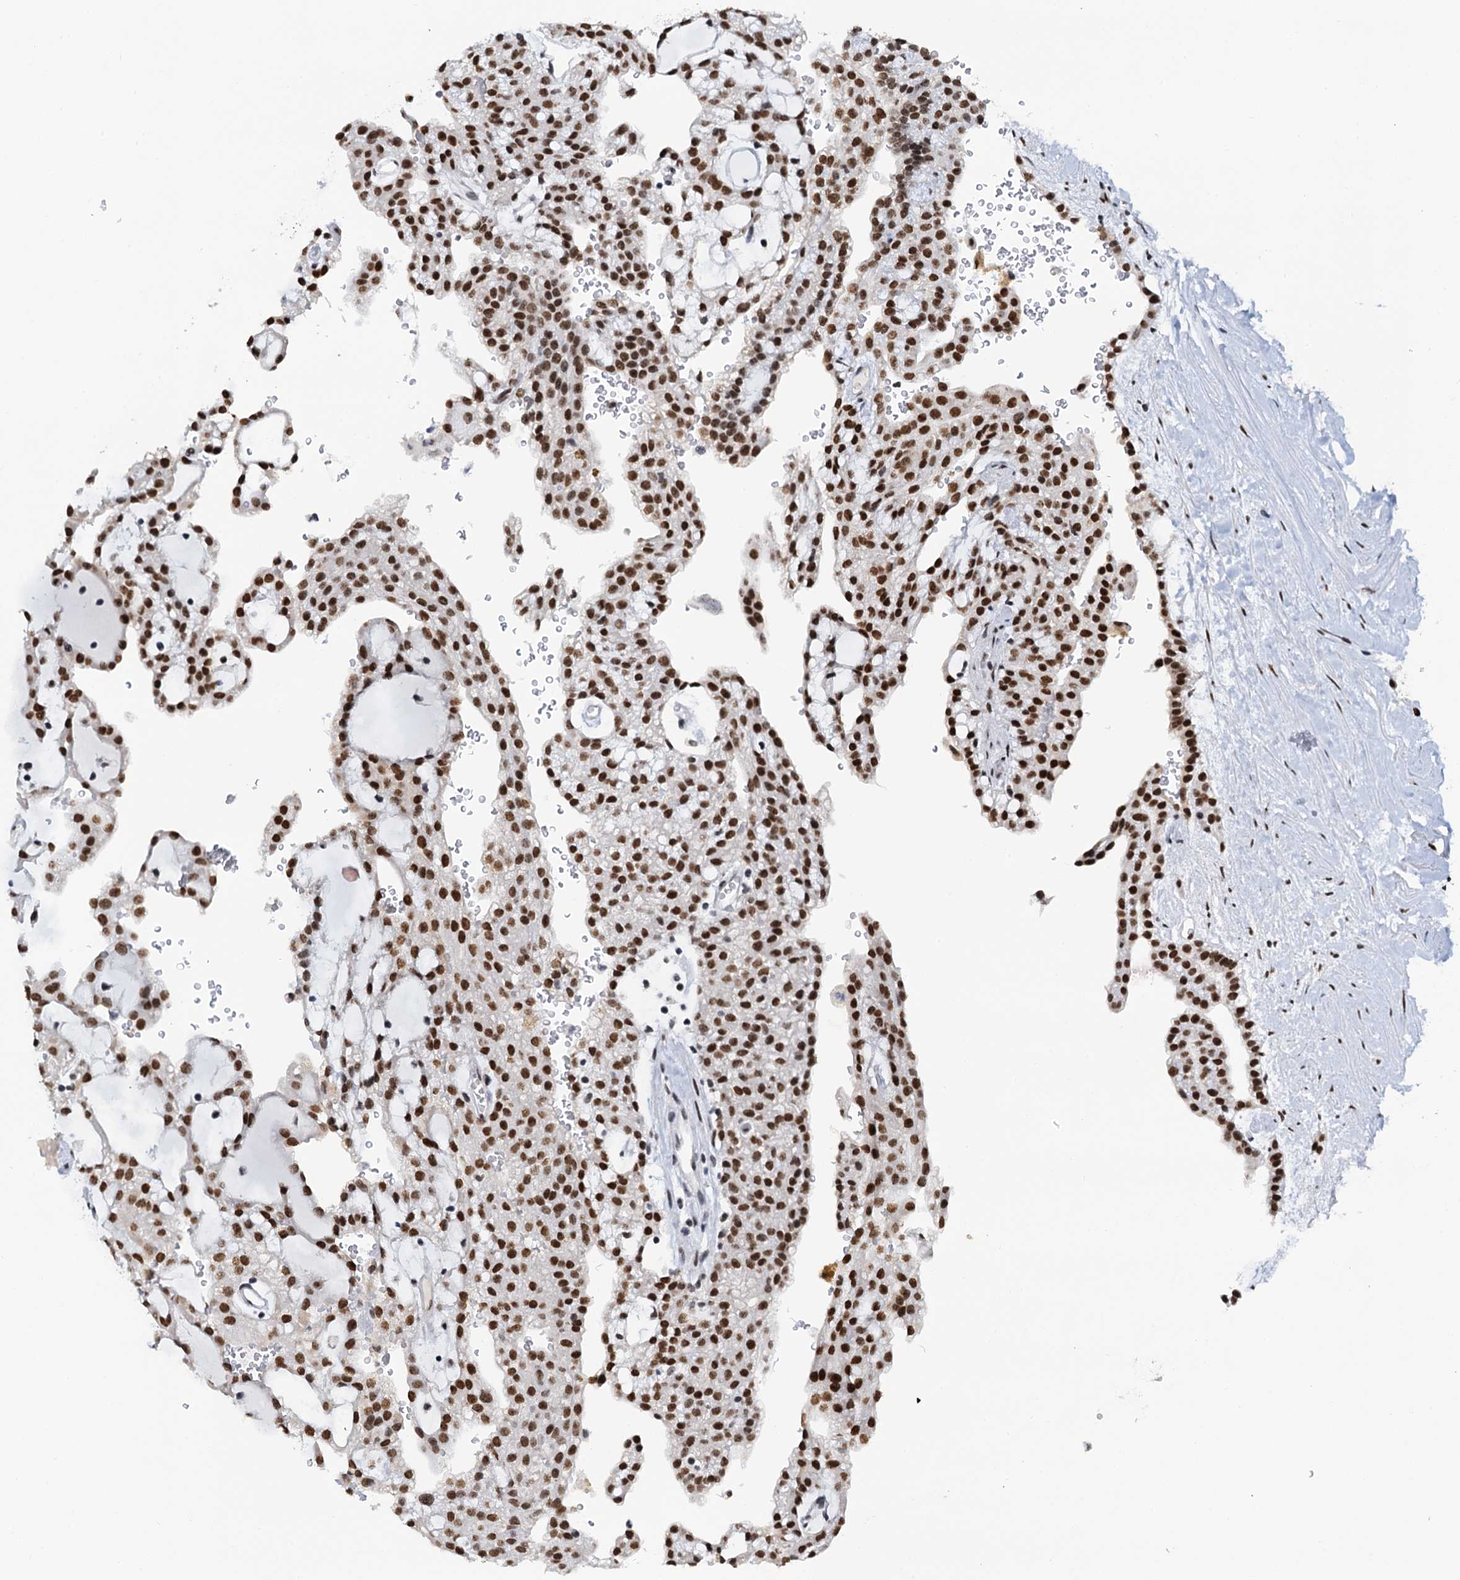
{"staining": {"intensity": "strong", "quantity": ">75%", "location": "nuclear"}, "tissue": "renal cancer", "cell_type": "Tumor cells", "image_type": "cancer", "snomed": [{"axis": "morphology", "description": "Adenocarcinoma, NOS"}, {"axis": "topography", "description": "Kidney"}], "caption": "This image displays renal cancer (adenocarcinoma) stained with IHC to label a protein in brown. The nuclear of tumor cells show strong positivity for the protein. Nuclei are counter-stained blue.", "gene": "SLTM", "patient": {"sex": "male", "age": 63}}